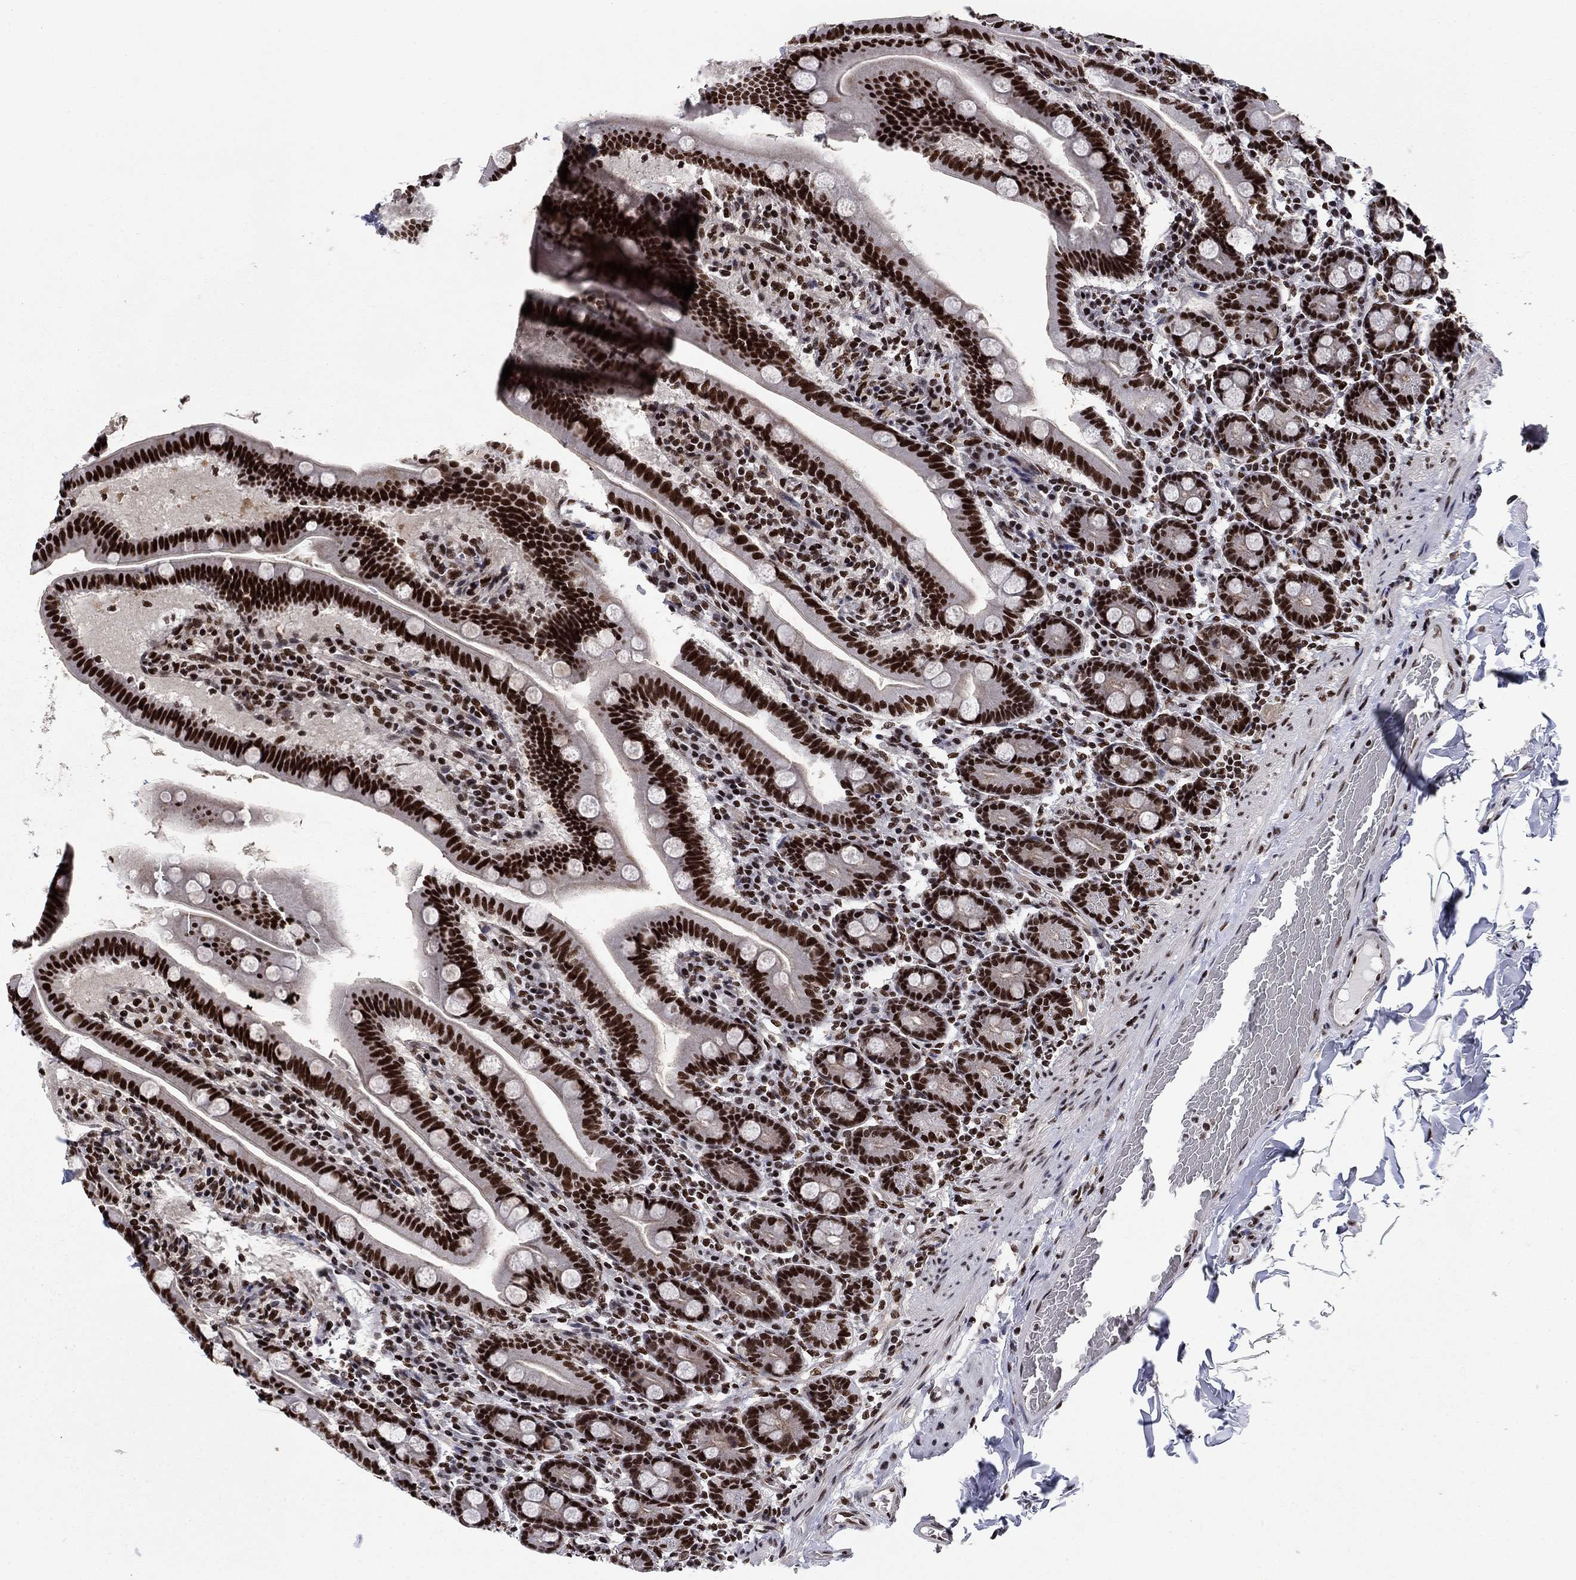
{"staining": {"intensity": "strong", "quantity": ">75%", "location": "nuclear"}, "tissue": "small intestine", "cell_type": "Glandular cells", "image_type": "normal", "snomed": [{"axis": "morphology", "description": "Normal tissue, NOS"}, {"axis": "topography", "description": "Small intestine"}], "caption": "Immunohistochemistry (IHC) histopathology image of normal small intestine: small intestine stained using immunohistochemistry (IHC) reveals high levels of strong protein expression localized specifically in the nuclear of glandular cells, appearing as a nuclear brown color.", "gene": "RPRD1B", "patient": {"sex": "male", "age": 66}}